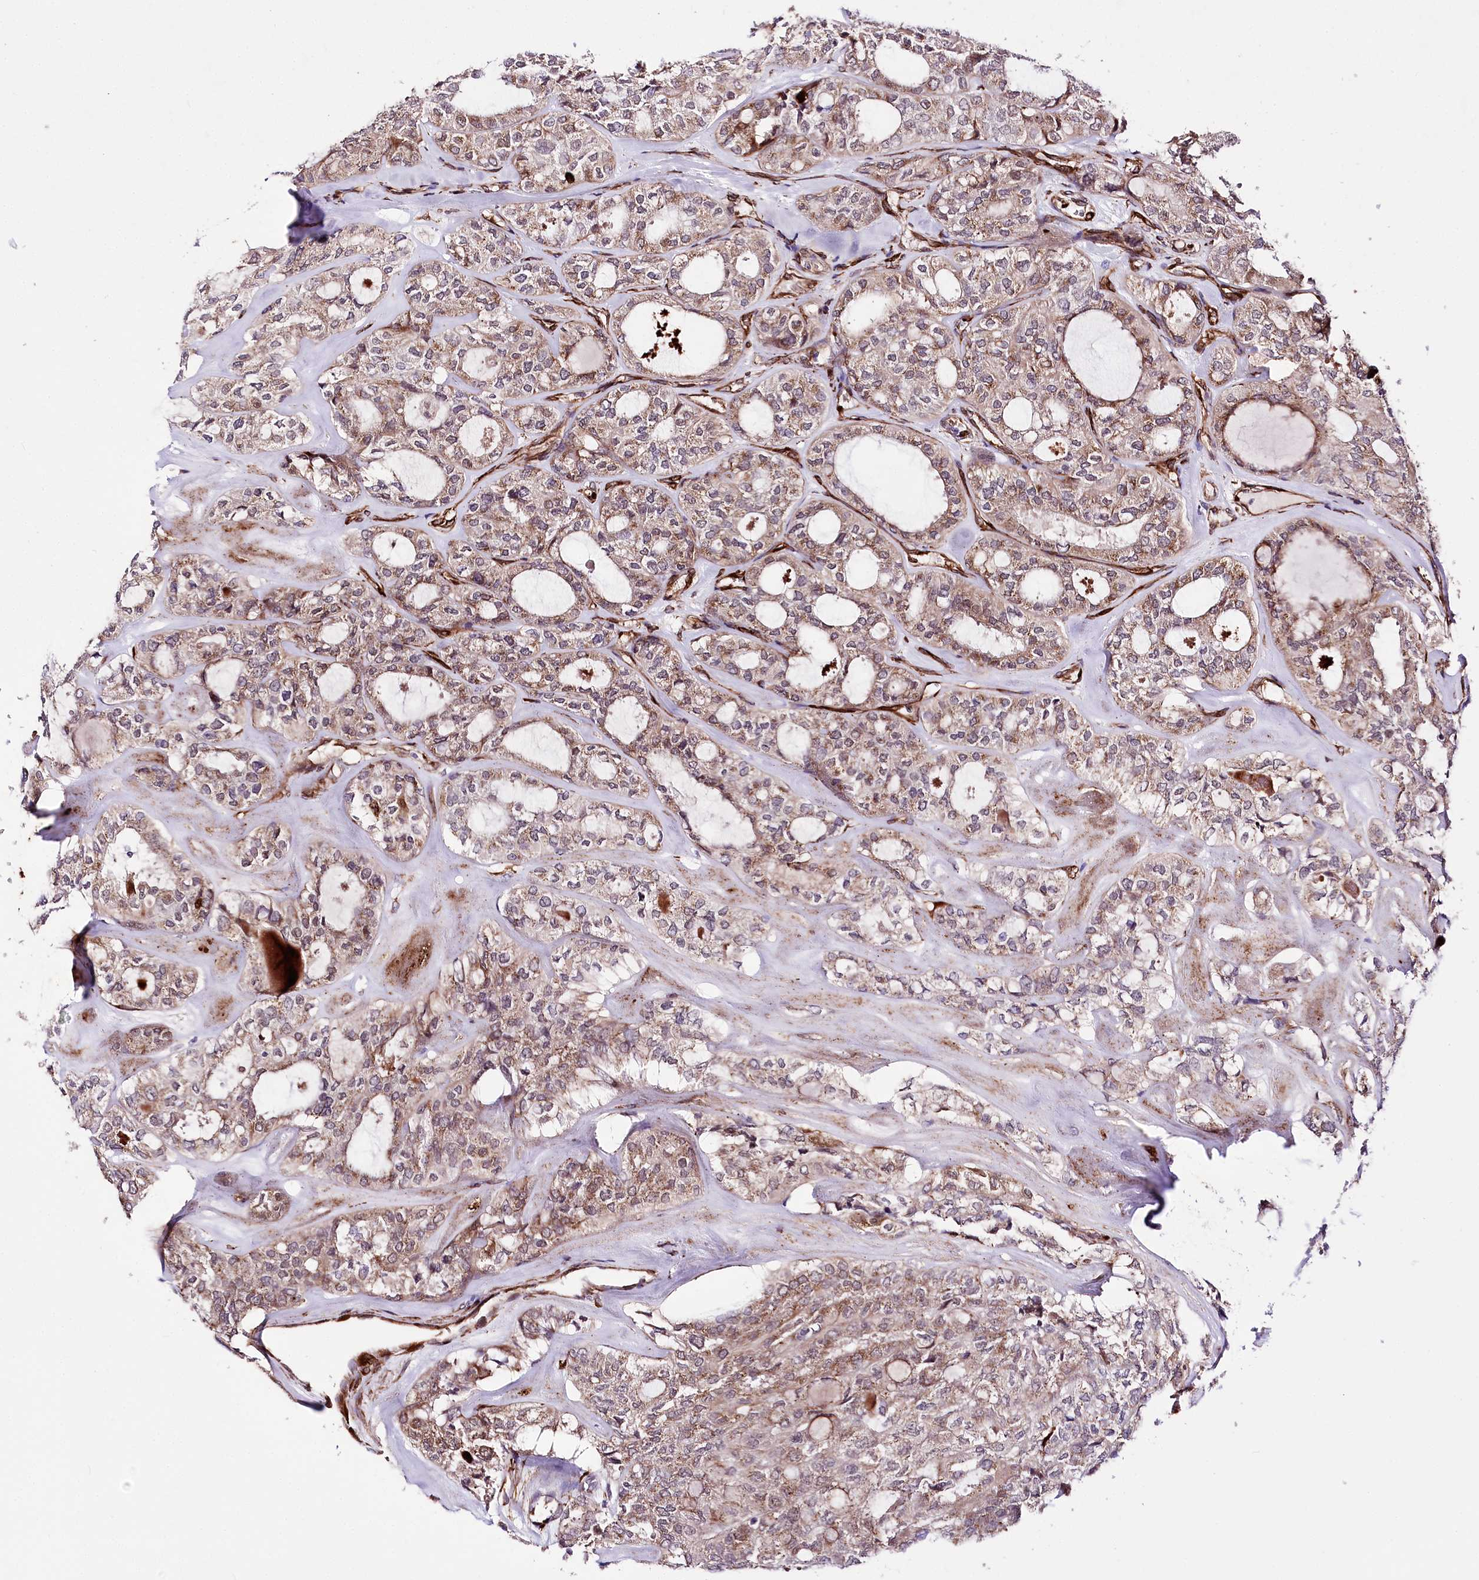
{"staining": {"intensity": "moderate", "quantity": "25%-75%", "location": "cytoplasmic/membranous"}, "tissue": "thyroid cancer", "cell_type": "Tumor cells", "image_type": "cancer", "snomed": [{"axis": "morphology", "description": "Follicular adenoma carcinoma, NOS"}, {"axis": "topography", "description": "Thyroid gland"}], "caption": "A brown stain highlights moderate cytoplasmic/membranous expression of a protein in human thyroid cancer (follicular adenoma carcinoma) tumor cells.", "gene": "WWC1", "patient": {"sex": "male", "age": 75}}